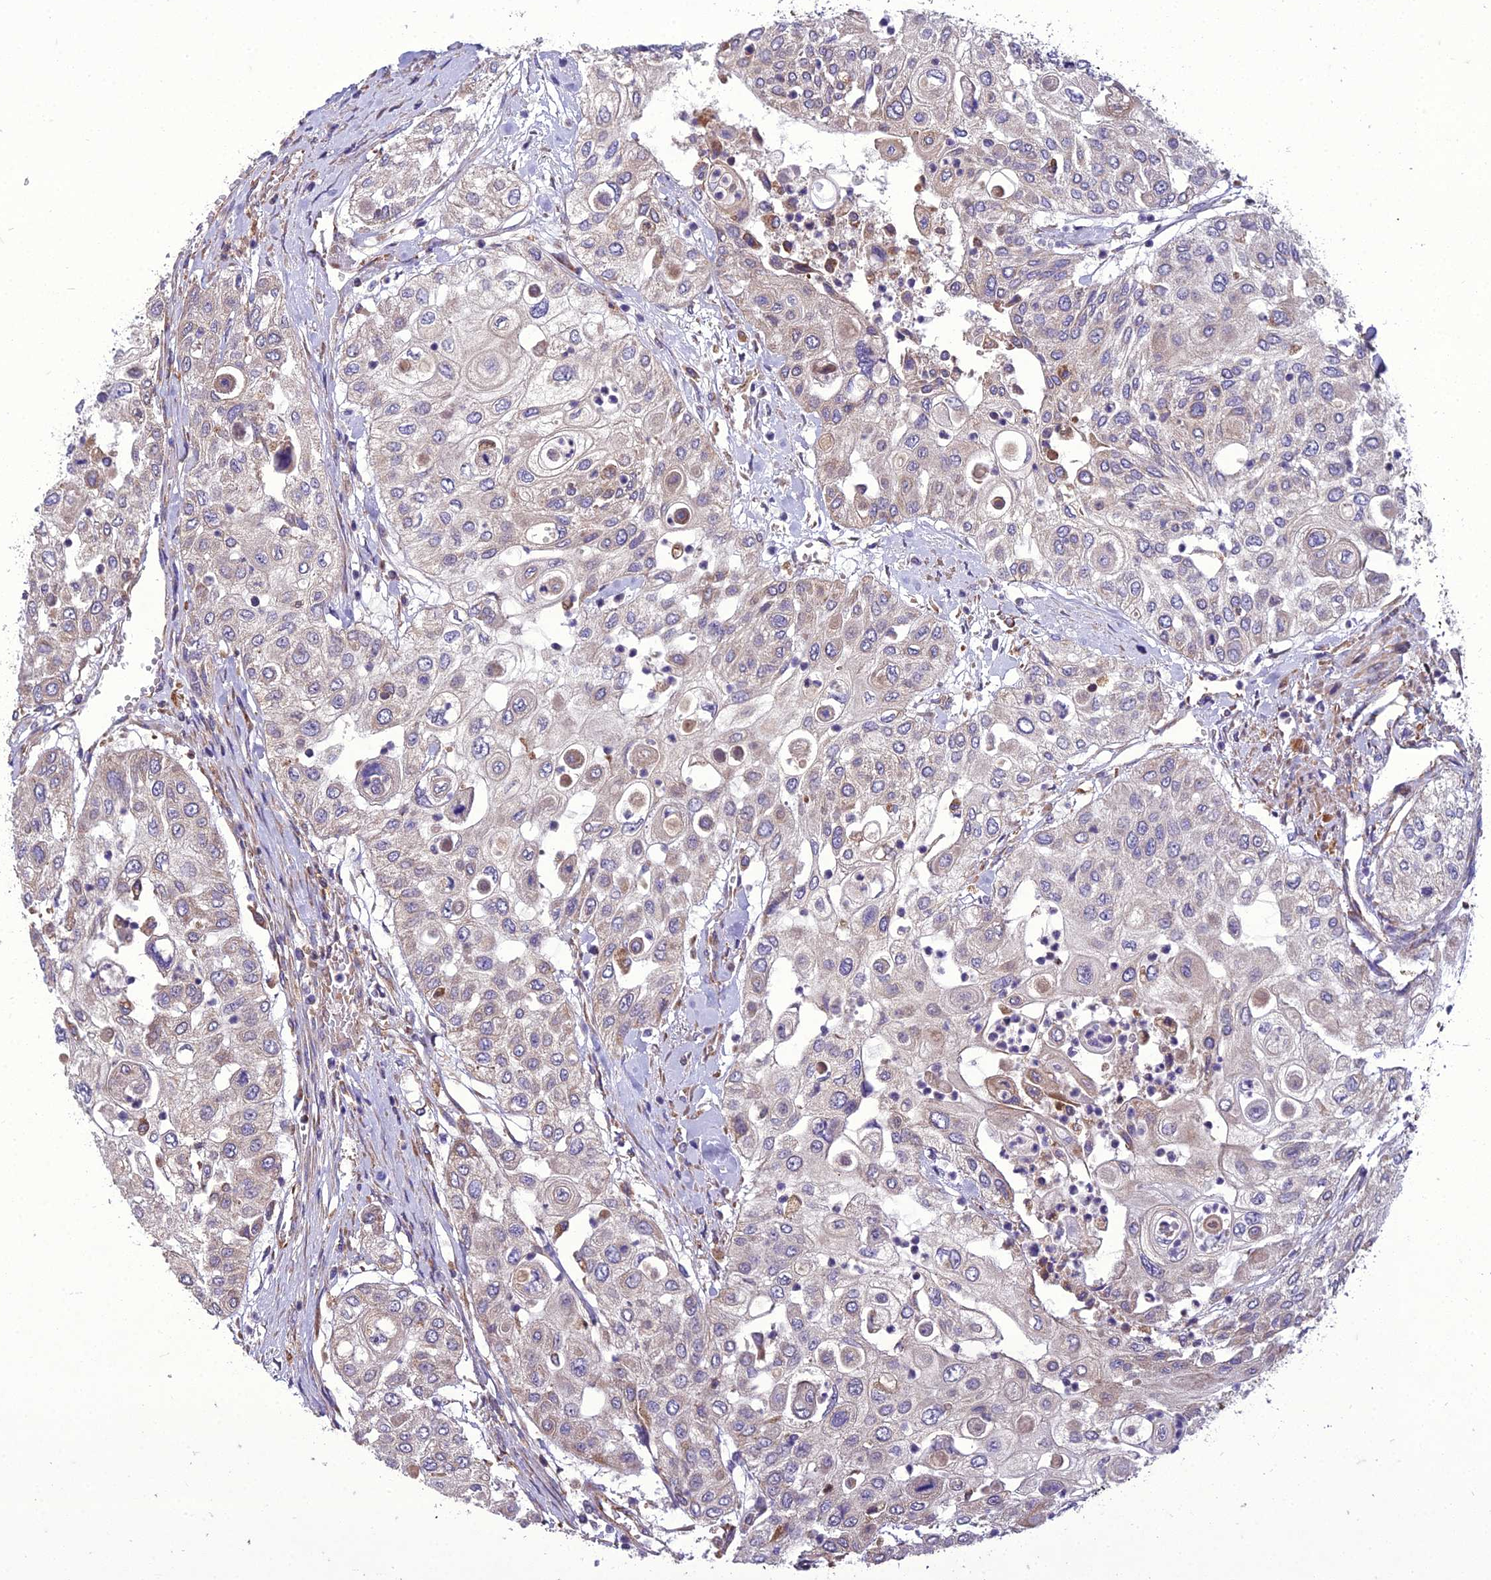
{"staining": {"intensity": "weak", "quantity": "<25%", "location": "cytoplasmic/membranous"}, "tissue": "urothelial cancer", "cell_type": "Tumor cells", "image_type": "cancer", "snomed": [{"axis": "morphology", "description": "Urothelial carcinoma, High grade"}, {"axis": "topography", "description": "Urinary bladder"}], "caption": "Tumor cells show no significant protein staining in urothelial carcinoma (high-grade).", "gene": "GIMAP1", "patient": {"sex": "female", "age": 79}}